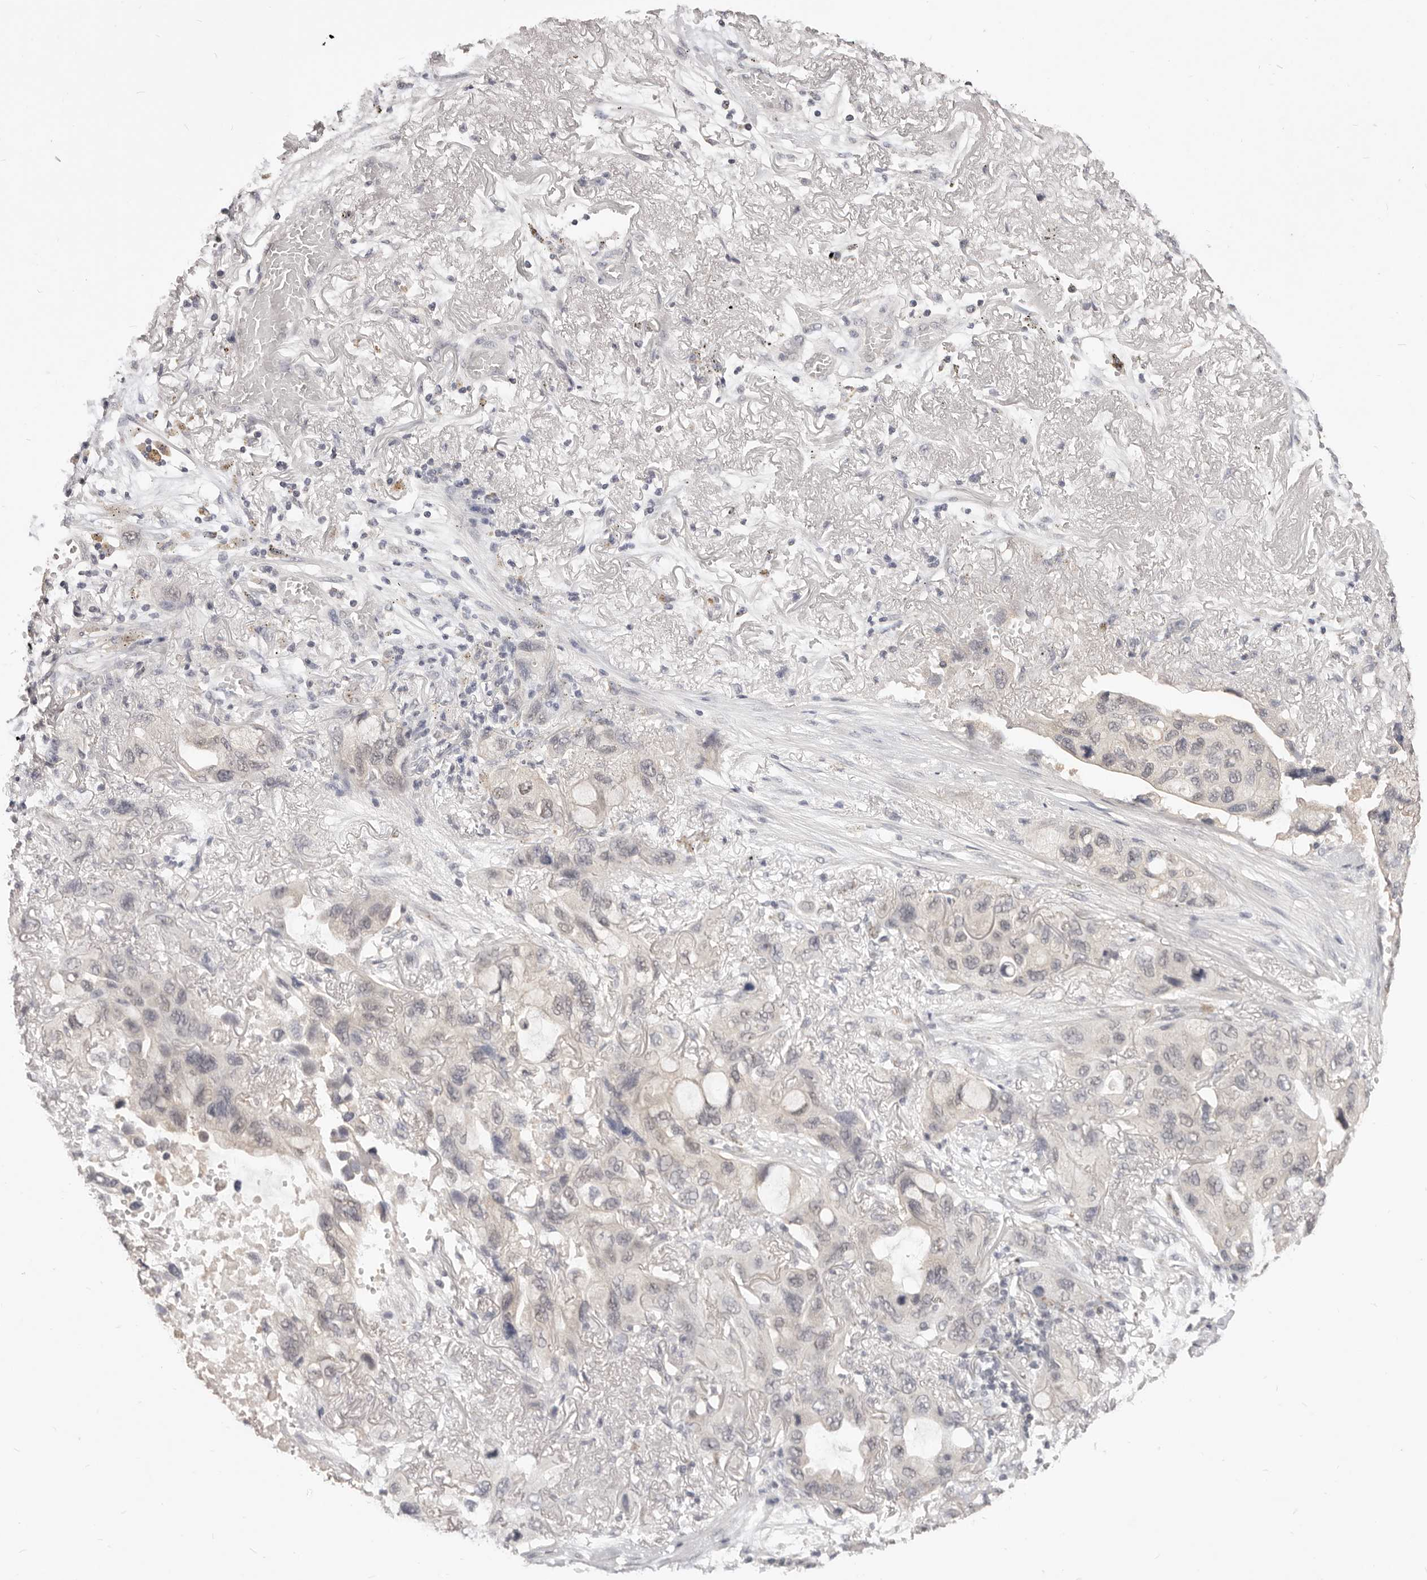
{"staining": {"intensity": "negative", "quantity": "none", "location": "none"}, "tissue": "lung cancer", "cell_type": "Tumor cells", "image_type": "cancer", "snomed": [{"axis": "morphology", "description": "Squamous cell carcinoma, NOS"}, {"axis": "topography", "description": "Lung"}], "caption": "Tumor cells show no significant expression in lung squamous cell carcinoma.", "gene": "TSPAN13", "patient": {"sex": "female", "age": 73}}